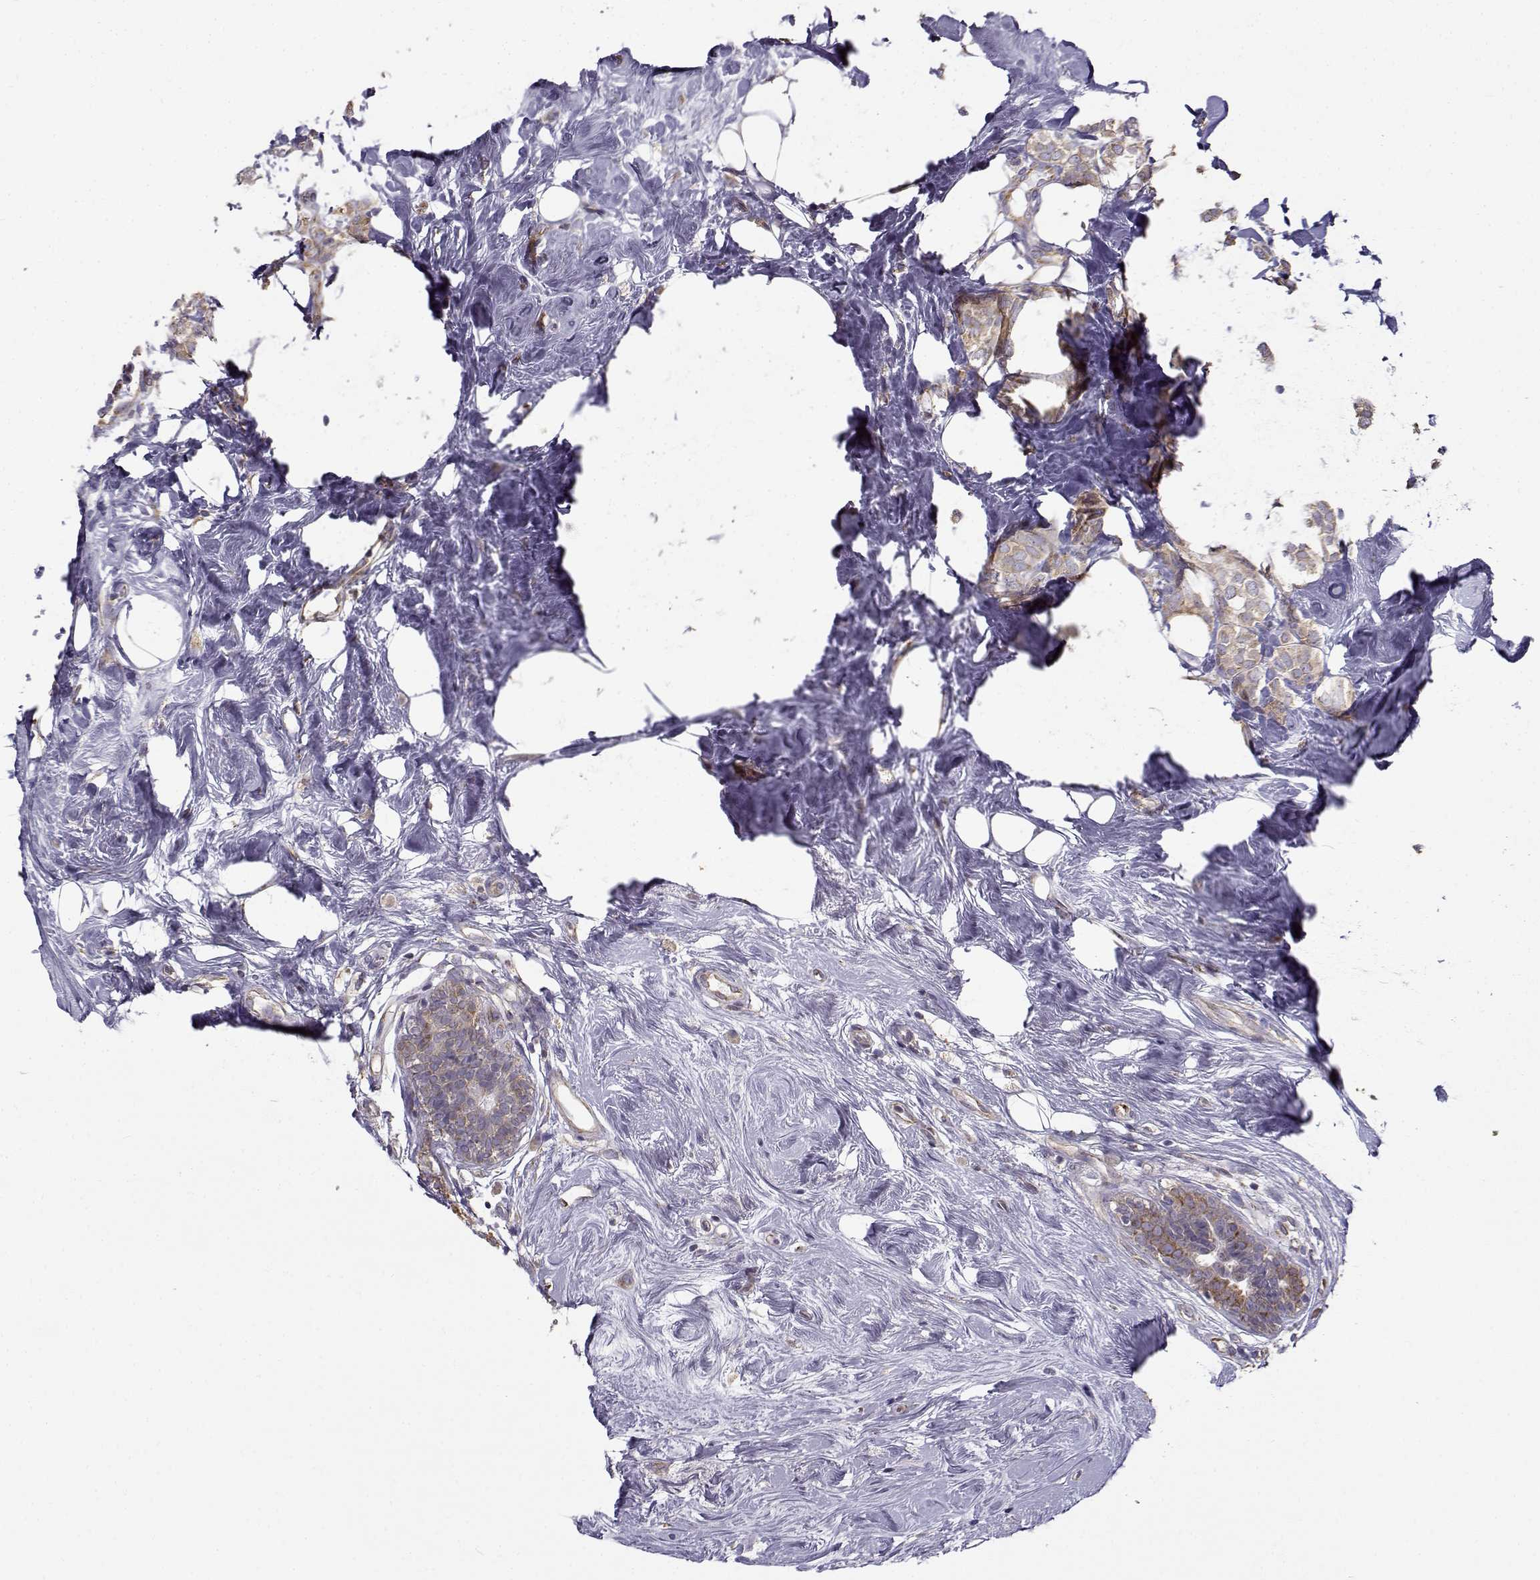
{"staining": {"intensity": "moderate", "quantity": ">75%", "location": "cytoplasmic/membranous"}, "tissue": "breast cancer", "cell_type": "Tumor cells", "image_type": "cancer", "snomed": [{"axis": "morphology", "description": "Lobular carcinoma"}, {"axis": "topography", "description": "Breast"}], "caption": "Breast cancer (lobular carcinoma) tissue displays moderate cytoplasmic/membranous expression in approximately >75% of tumor cells", "gene": "BEND6", "patient": {"sex": "female", "age": 49}}